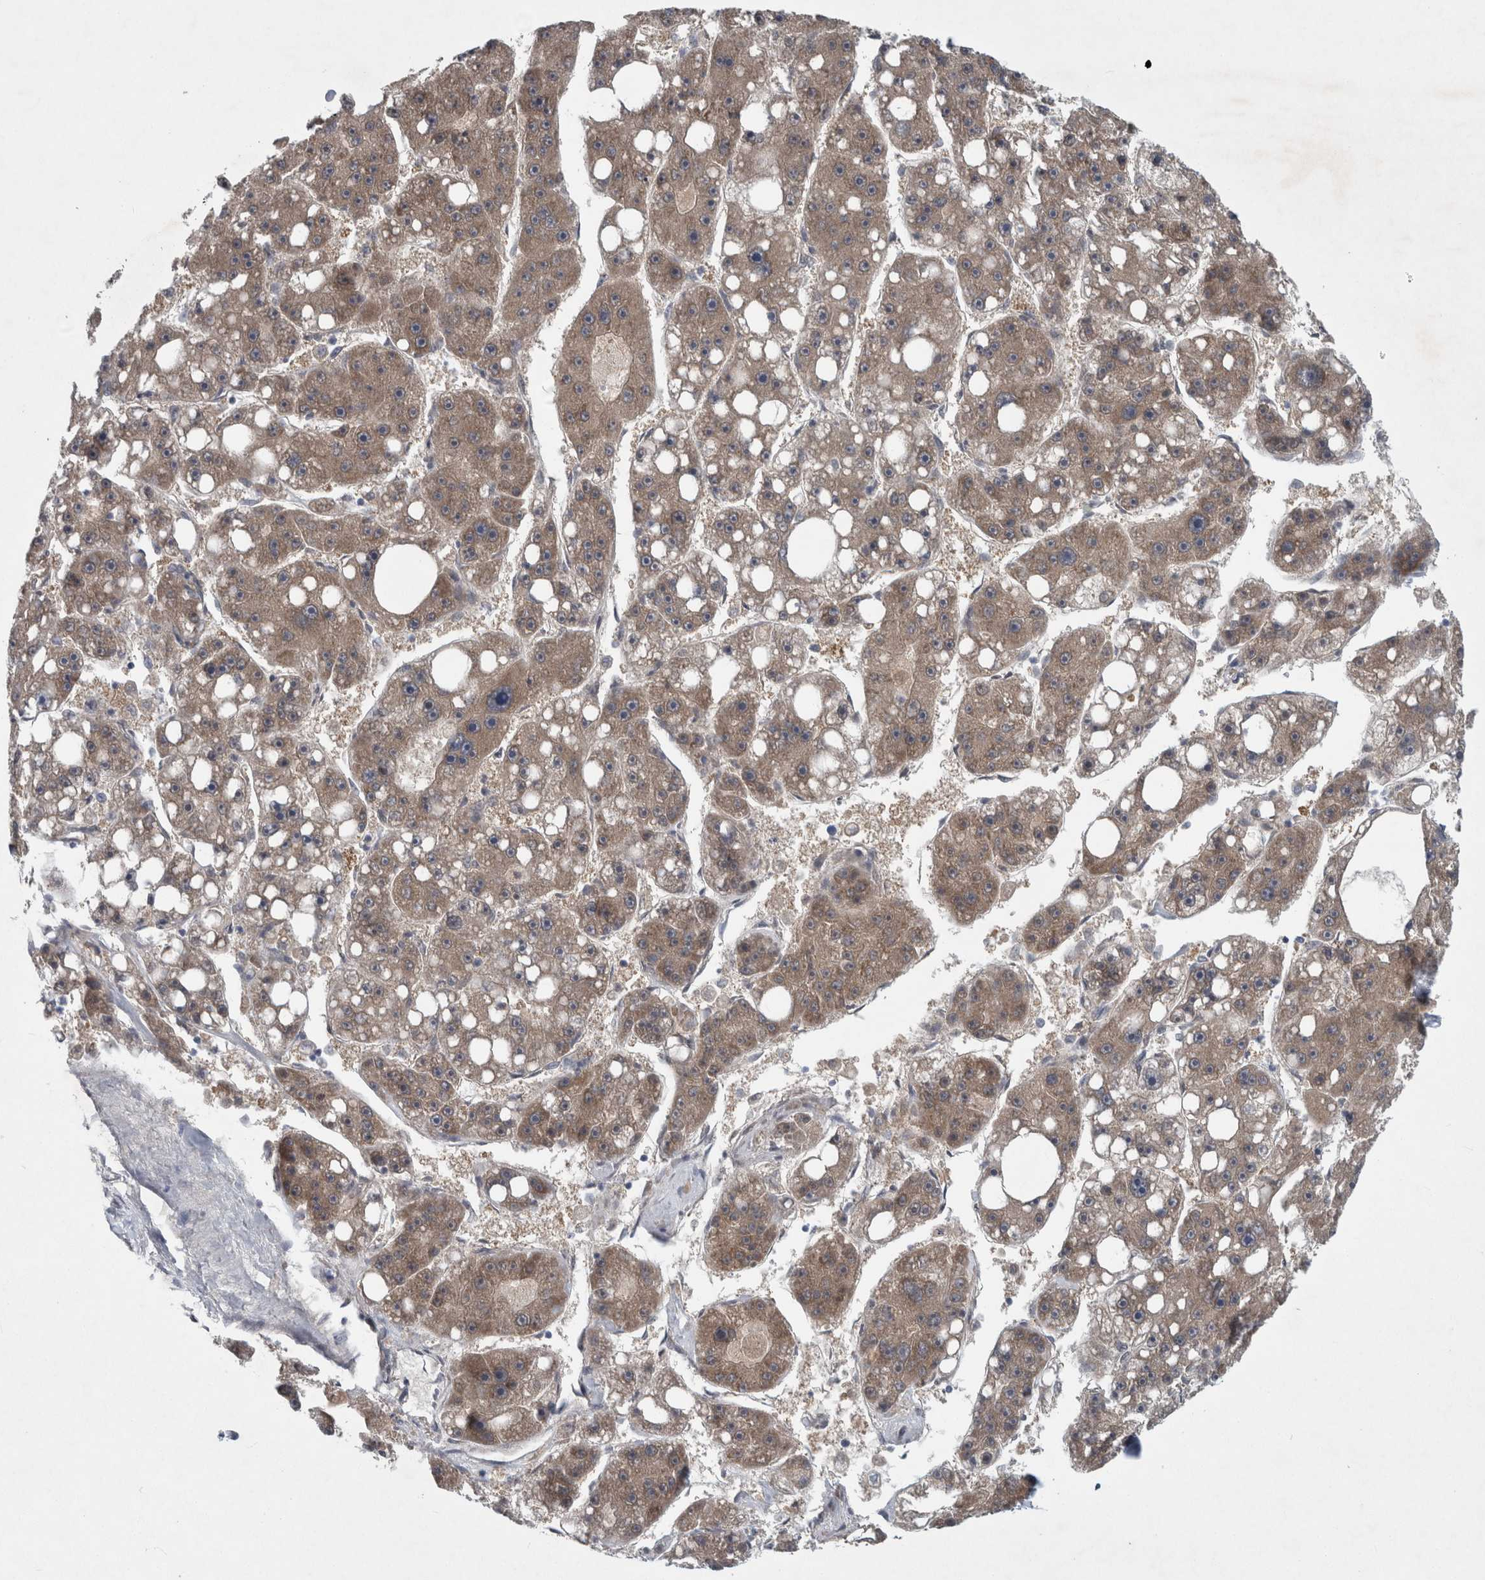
{"staining": {"intensity": "weak", "quantity": ">75%", "location": "cytoplasmic/membranous"}, "tissue": "liver cancer", "cell_type": "Tumor cells", "image_type": "cancer", "snomed": [{"axis": "morphology", "description": "Carcinoma, Hepatocellular, NOS"}, {"axis": "topography", "description": "Liver"}], "caption": "Liver hepatocellular carcinoma stained for a protein (brown) exhibits weak cytoplasmic/membranous positive positivity in approximately >75% of tumor cells.", "gene": "FAM83H", "patient": {"sex": "female", "age": 61}}